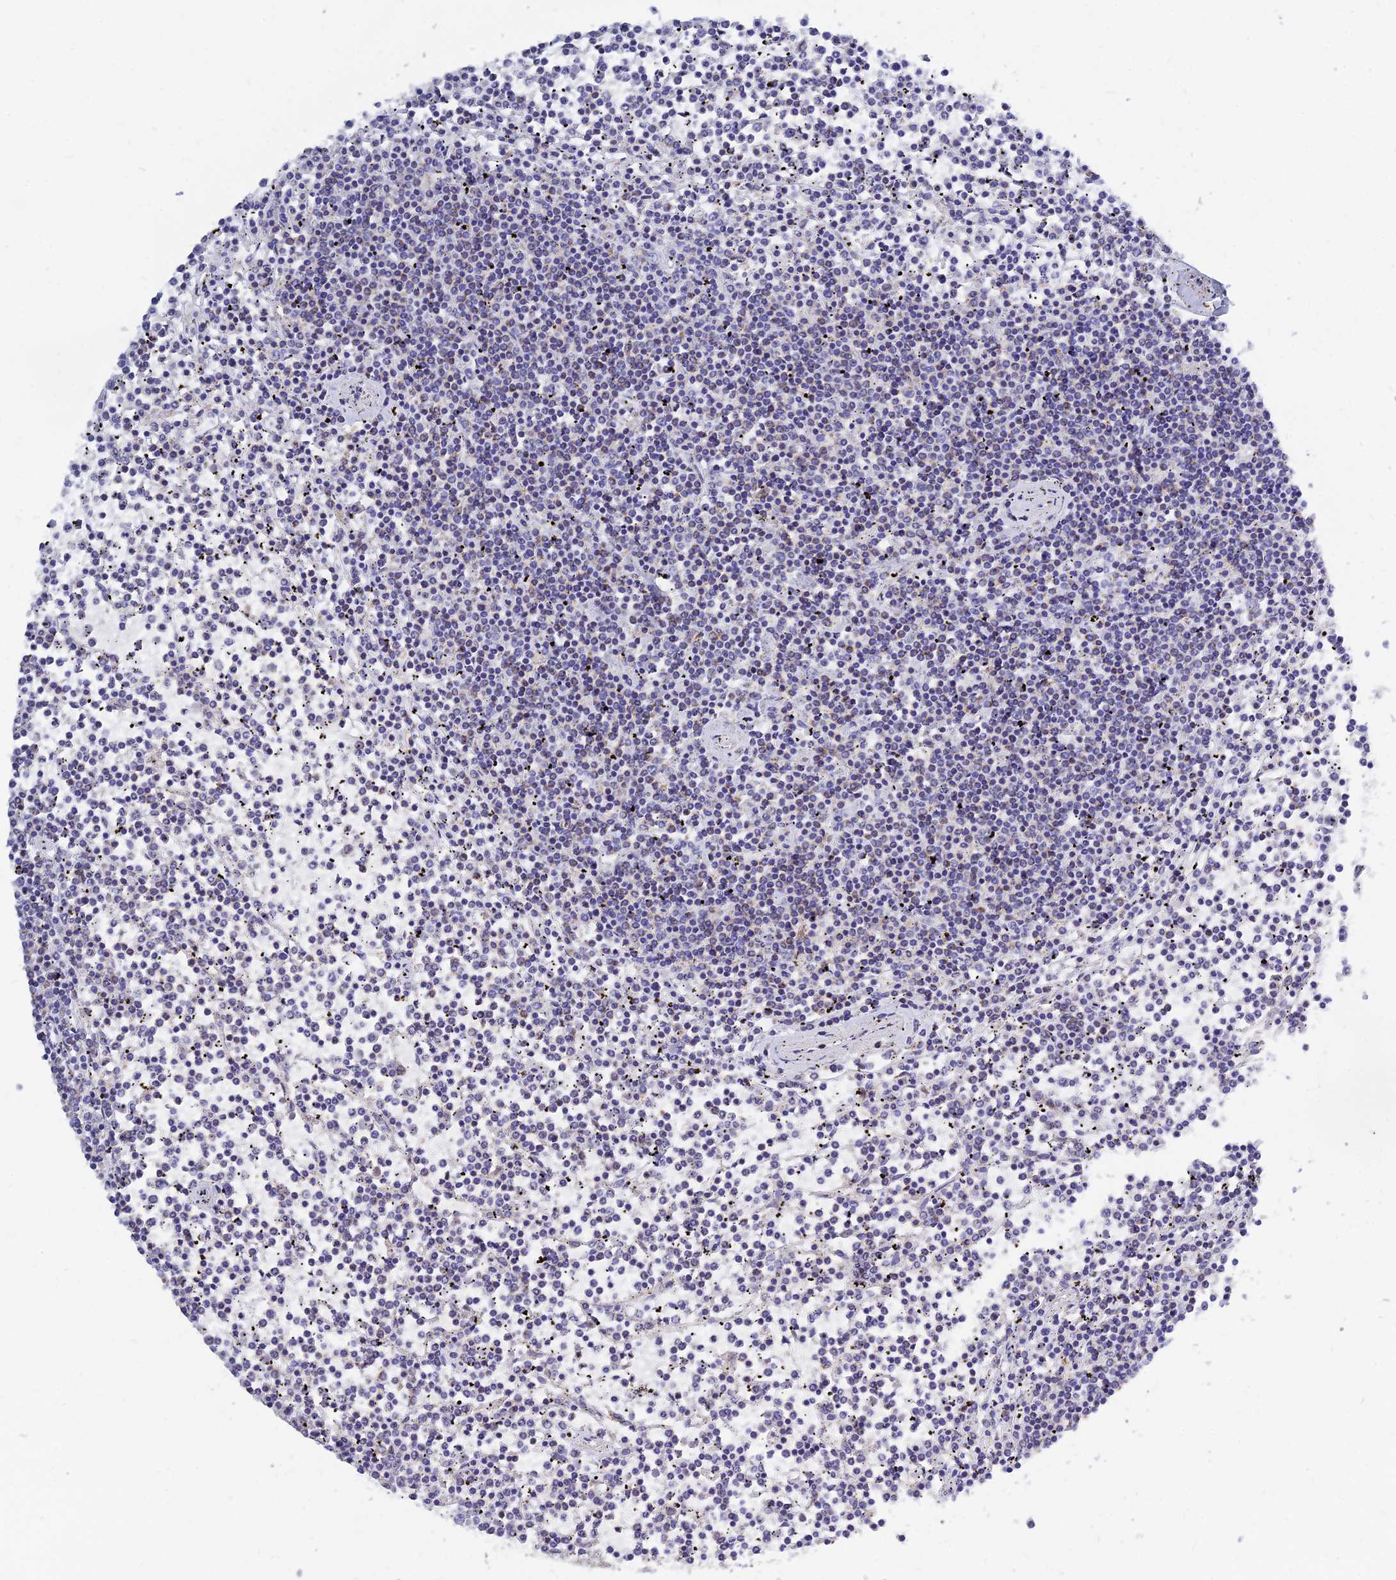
{"staining": {"intensity": "negative", "quantity": "none", "location": "none"}, "tissue": "lymphoma", "cell_type": "Tumor cells", "image_type": "cancer", "snomed": [{"axis": "morphology", "description": "Malignant lymphoma, non-Hodgkin's type, Low grade"}, {"axis": "topography", "description": "Spleen"}], "caption": "DAB immunohistochemical staining of malignant lymphoma, non-Hodgkin's type (low-grade) displays no significant staining in tumor cells.", "gene": "MGST1", "patient": {"sex": "female", "age": 19}}